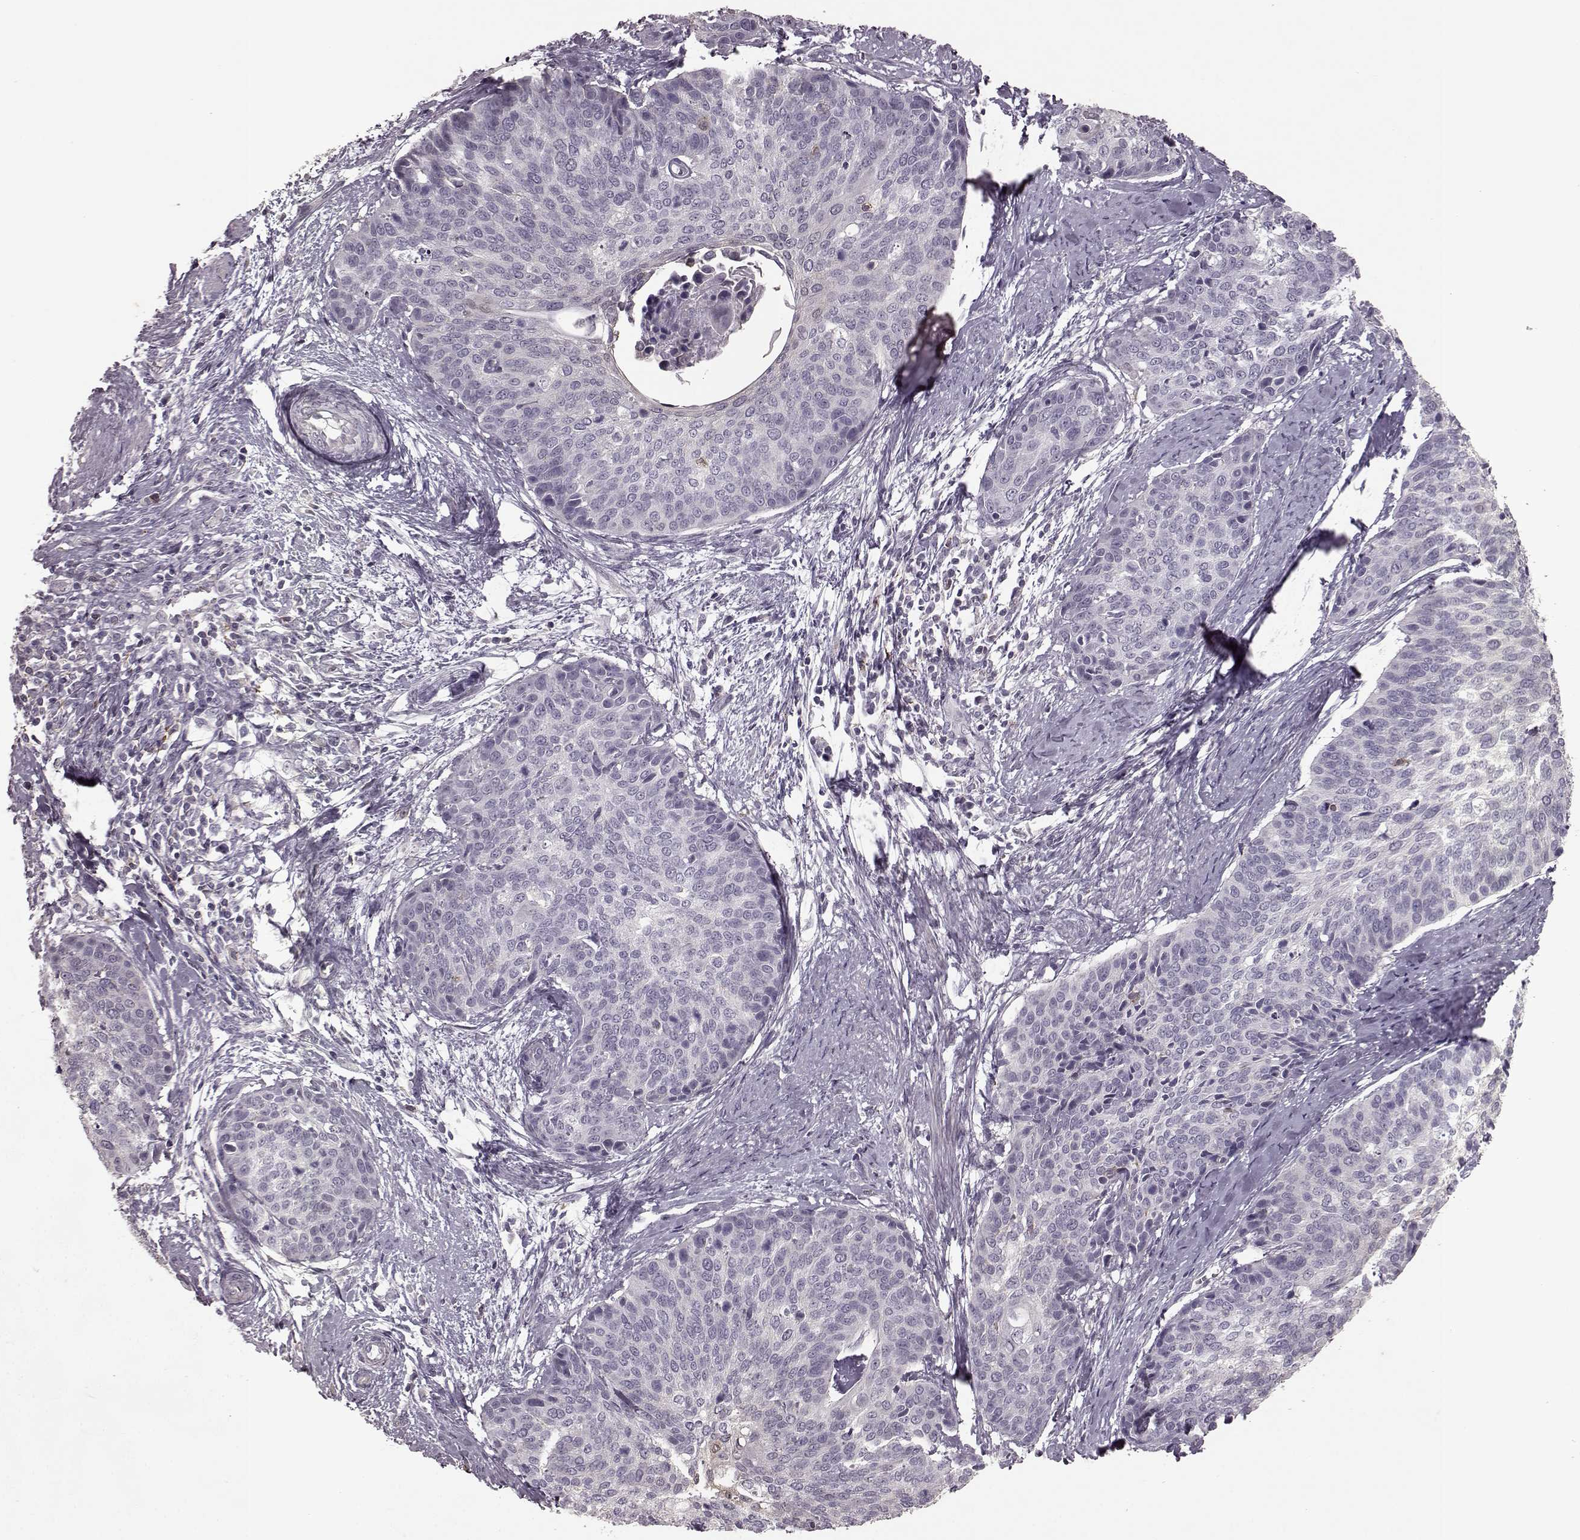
{"staining": {"intensity": "negative", "quantity": "none", "location": "none"}, "tissue": "cervical cancer", "cell_type": "Tumor cells", "image_type": "cancer", "snomed": [{"axis": "morphology", "description": "Squamous cell carcinoma, NOS"}, {"axis": "topography", "description": "Cervix"}], "caption": "DAB (3,3'-diaminobenzidine) immunohistochemical staining of cervical cancer (squamous cell carcinoma) displays no significant expression in tumor cells. (DAB (3,3'-diaminobenzidine) IHC with hematoxylin counter stain).", "gene": "PDCD1", "patient": {"sex": "female", "age": 69}}